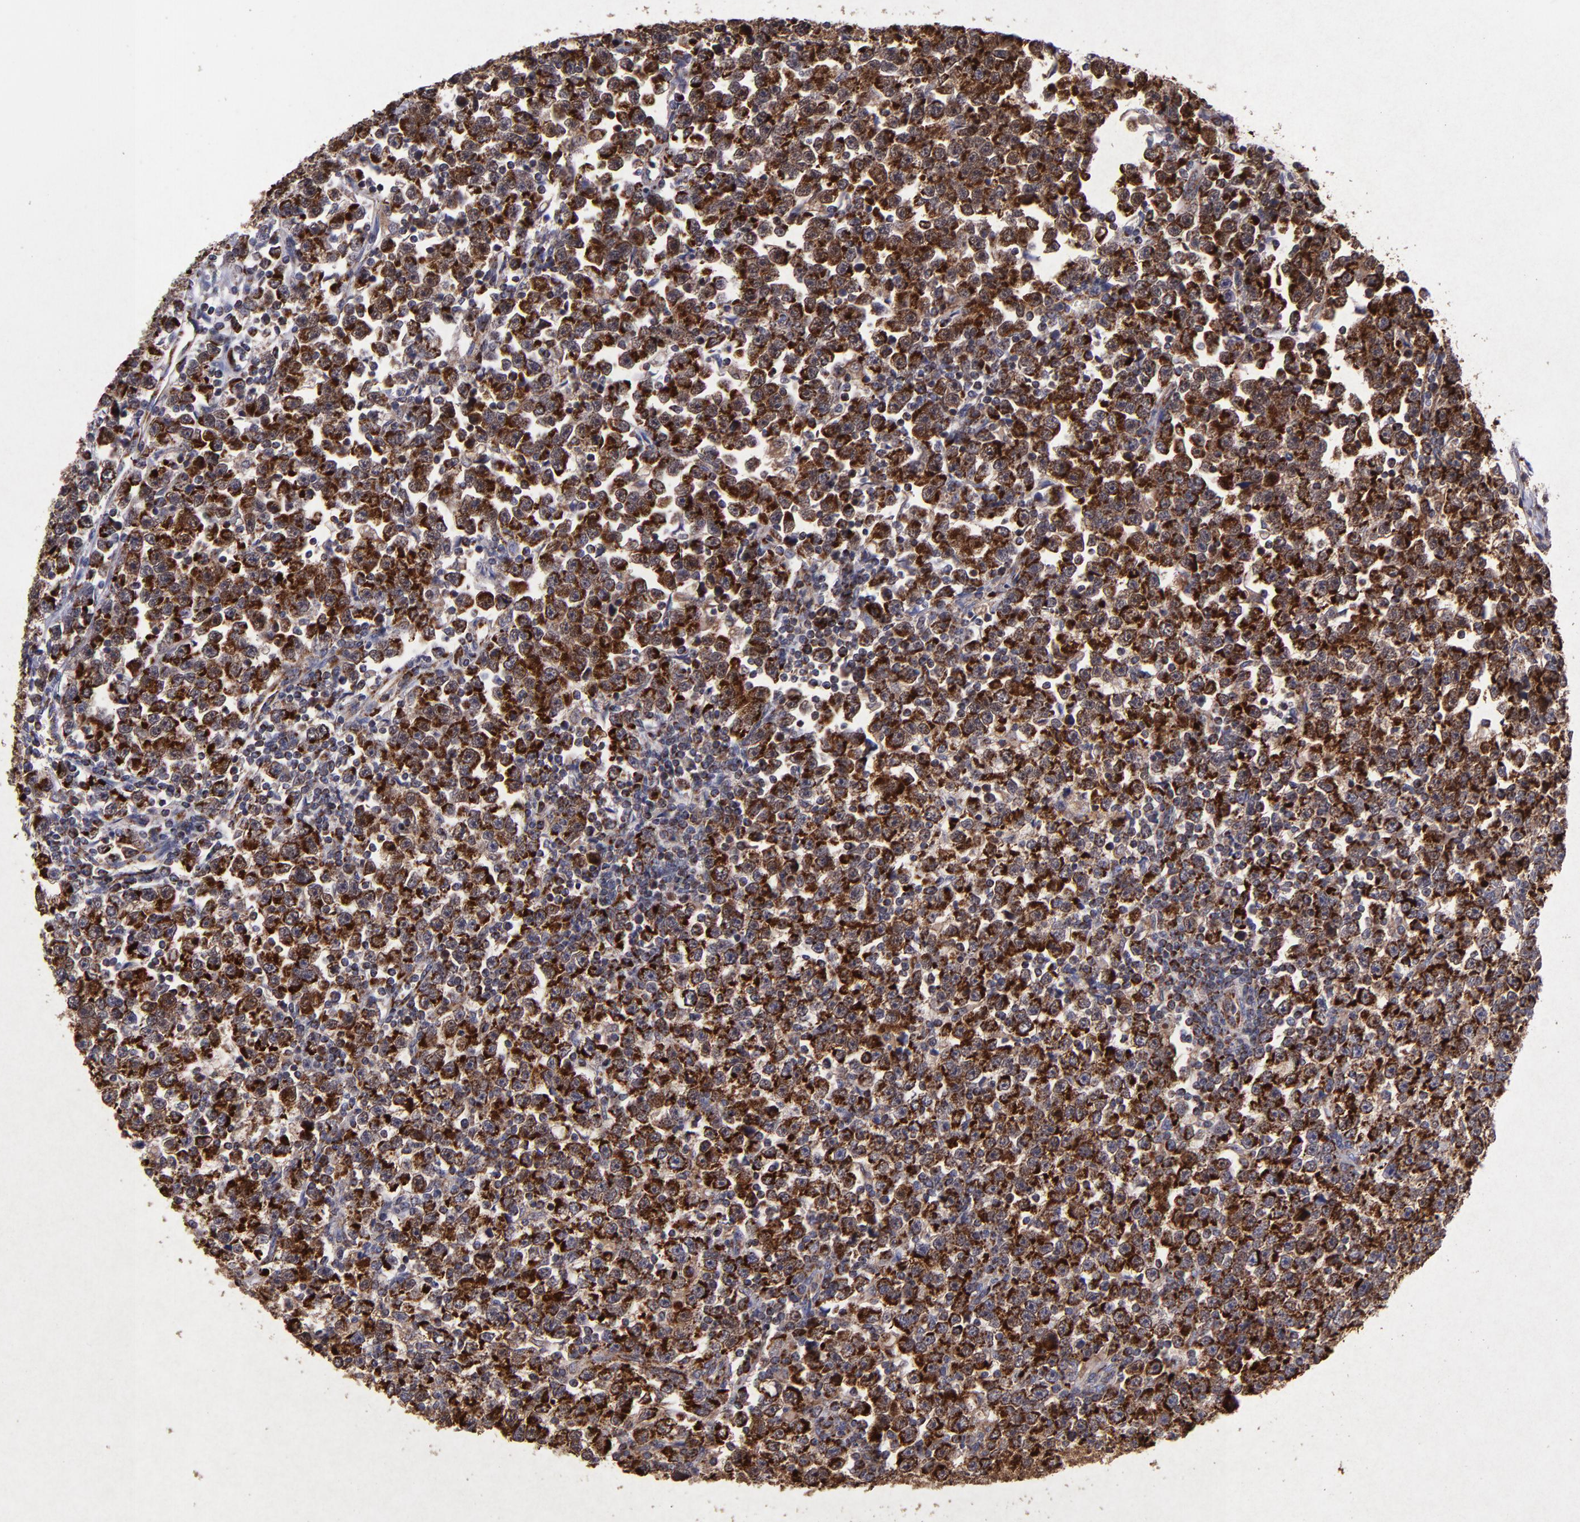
{"staining": {"intensity": "strong", "quantity": ">75%", "location": "cytoplasmic/membranous"}, "tissue": "testis cancer", "cell_type": "Tumor cells", "image_type": "cancer", "snomed": [{"axis": "morphology", "description": "Seminoma, NOS"}, {"axis": "topography", "description": "Testis"}], "caption": "Immunohistochemistry image of neoplastic tissue: human testis cancer stained using immunohistochemistry shows high levels of strong protein expression localized specifically in the cytoplasmic/membranous of tumor cells, appearing as a cytoplasmic/membranous brown color.", "gene": "TIMM9", "patient": {"sex": "male", "age": 43}}